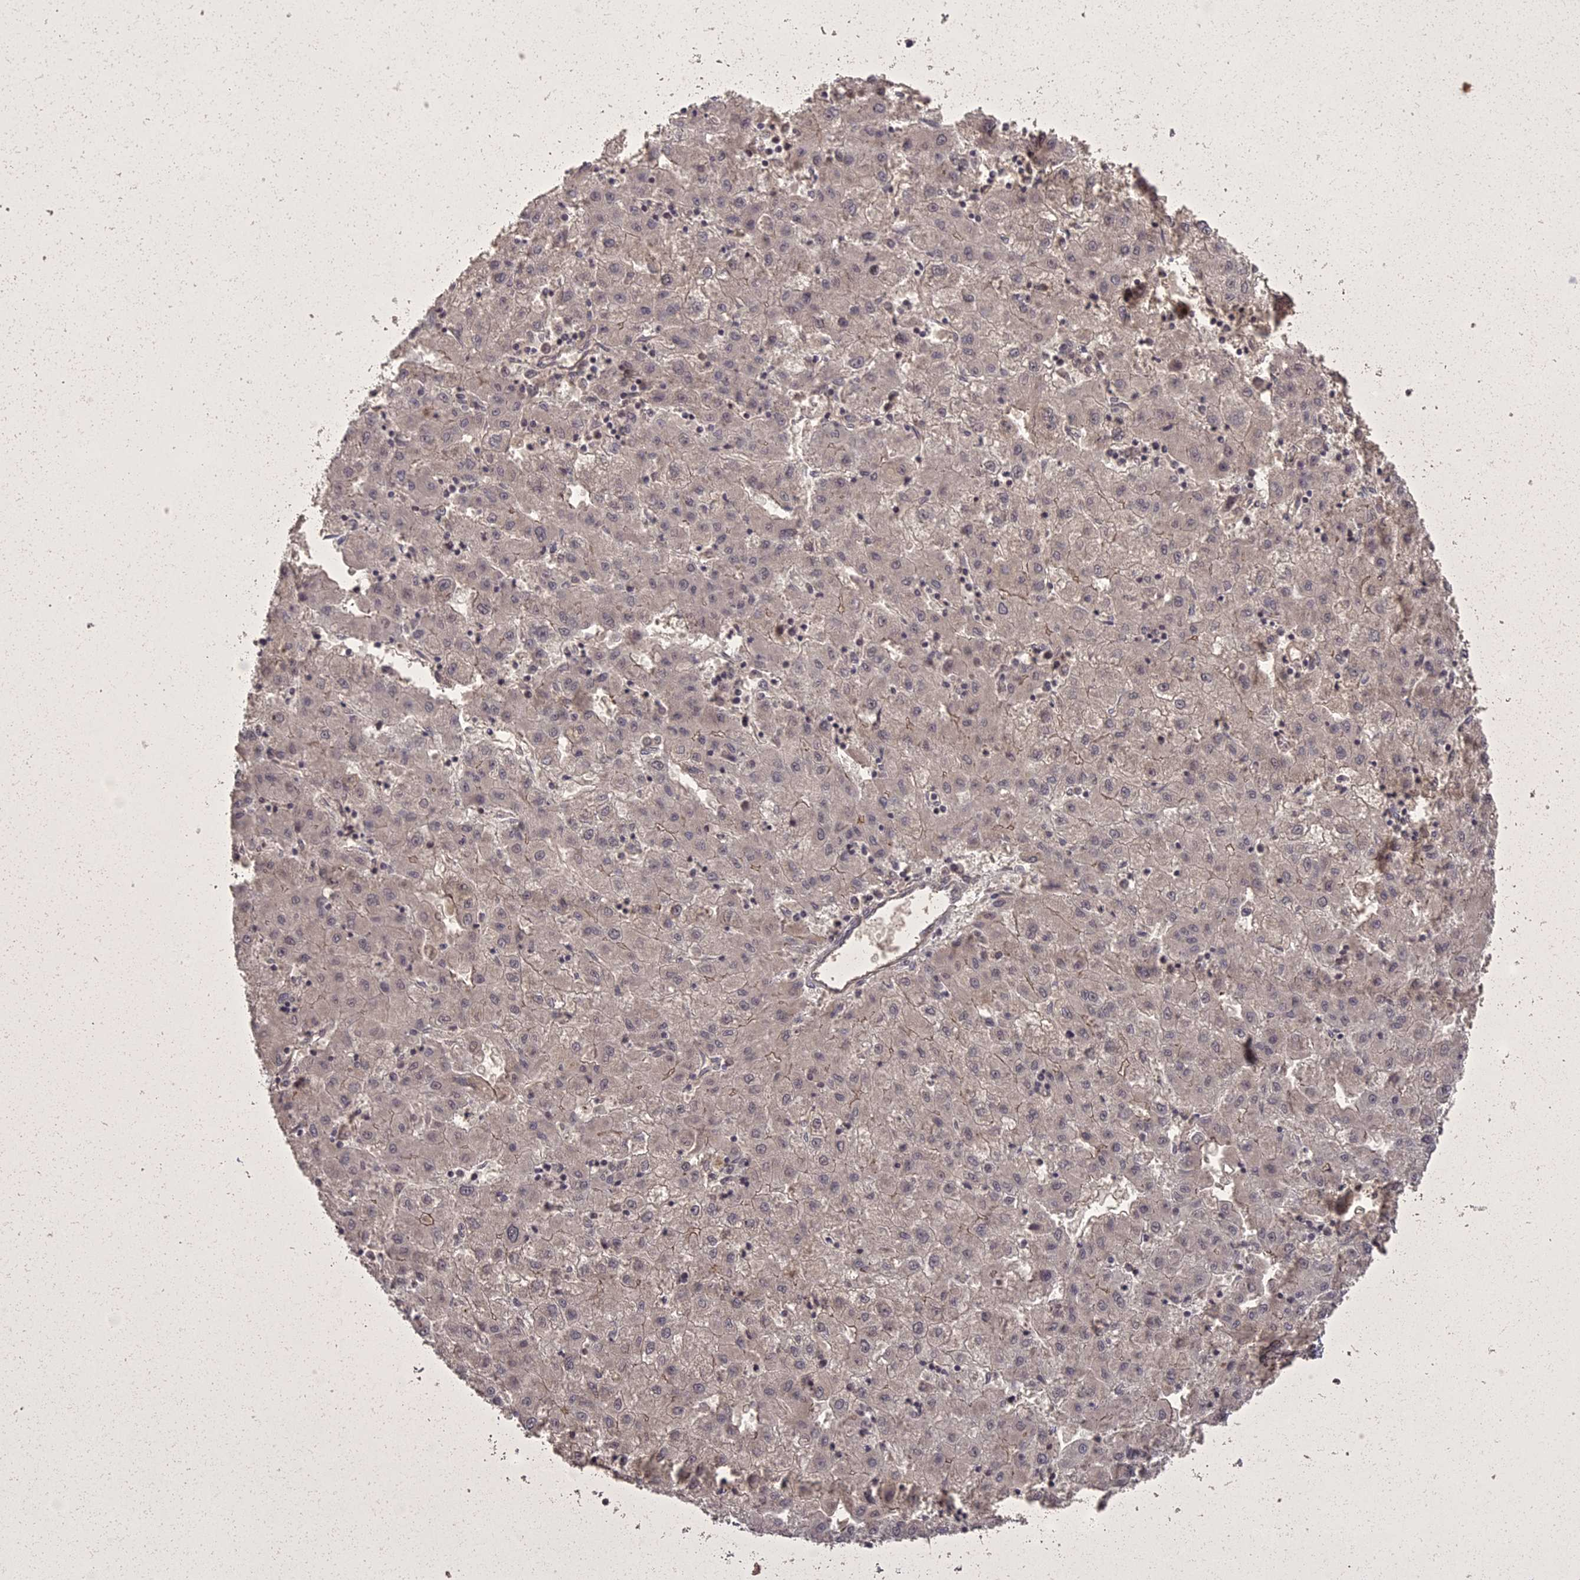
{"staining": {"intensity": "negative", "quantity": "none", "location": "none"}, "tissue": "liver cancer", "cell_type": "Tumor cells", "image_type": "cancer", "snomed": [{"axis": "morphology", "description": "Carcinoma, Hepatocellular, NOS"}, {"axis": "topography", "description": "Liver"}], "caption": "A high-resolution image shows IHC staining of liver cancer, which displays no significant staining in tumor cells.", "gene": "ING5", "patient": {"sex": "male", "age": 72}}